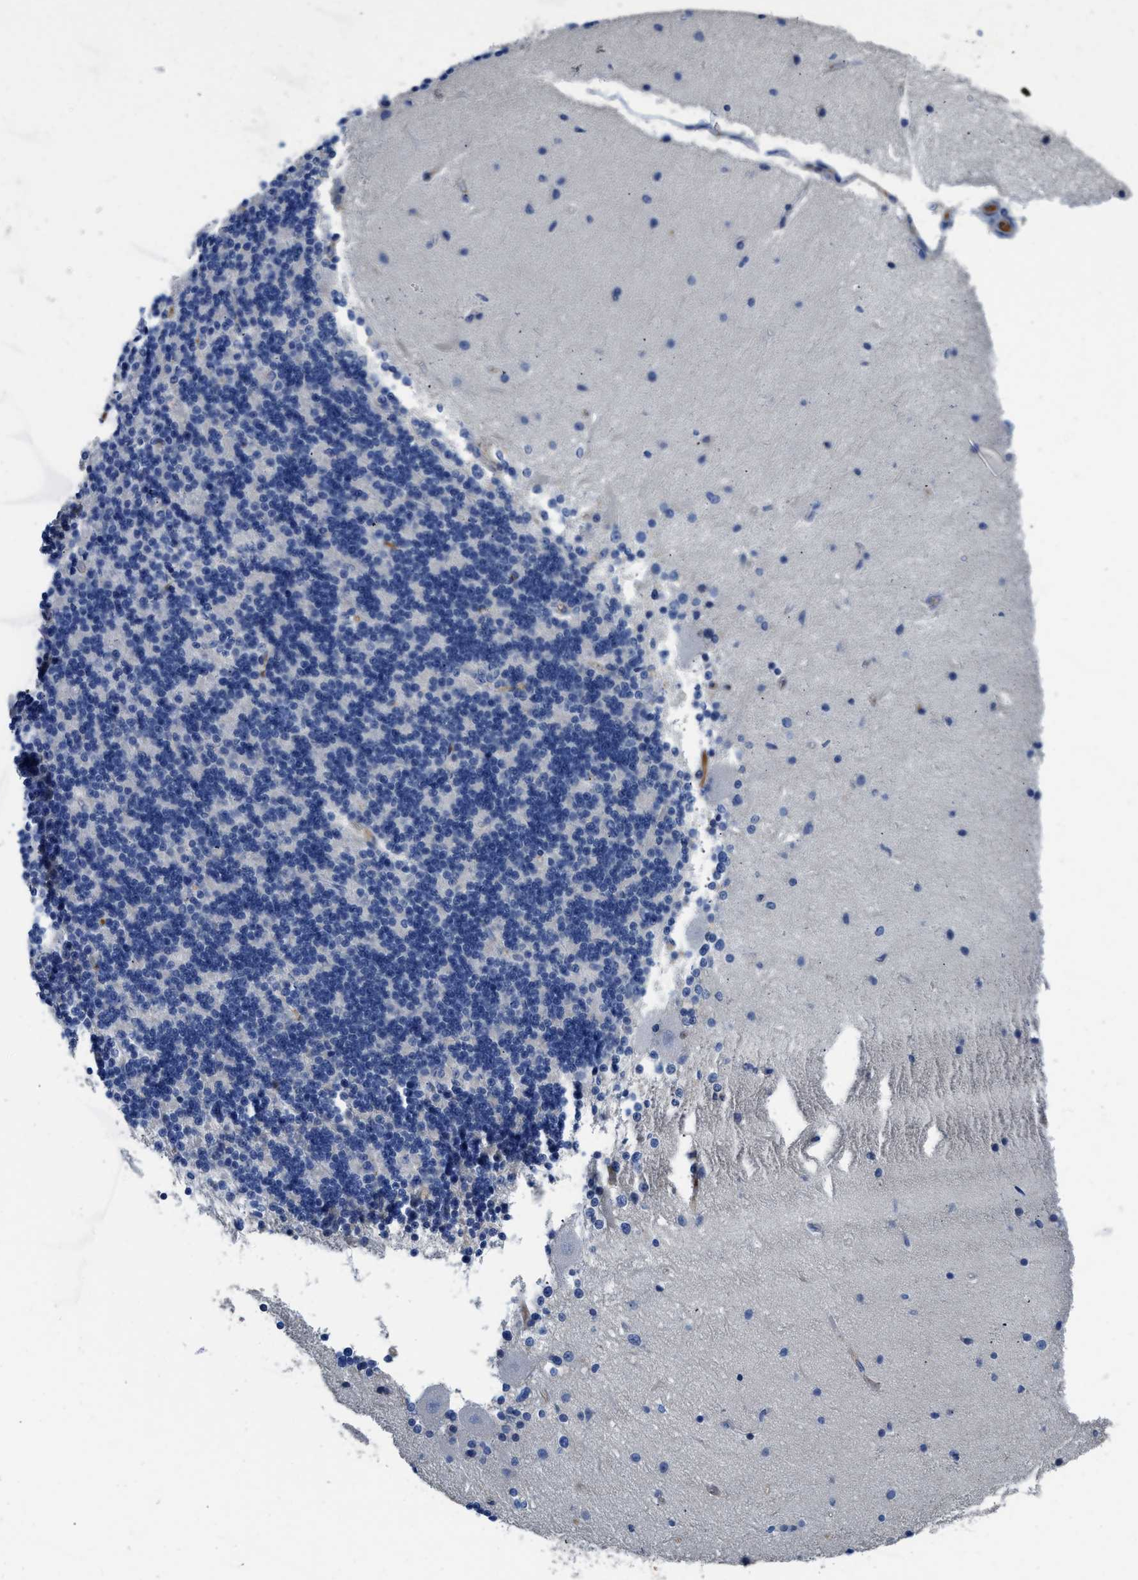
{"staining": {"intensity": "negative", "quantity": "none", "location": "none"}, "tissue": "cerebellum", "cell_type": "Cells in granular layer", "image_type": "normal", "snomed": [{"axis": "morphology", "description": "Normal tissue, NOS"}, {"axis": "topography", "description": "Cerebellum"}], "caption": "Immunohistochemistry (IHC) histopathology image of unremarkable cerebellum stained for a protein (brown), which displays no positivity in cells in granular layer.", "gene": "C1S", "patient": {"sex": "female", "age": 54}}